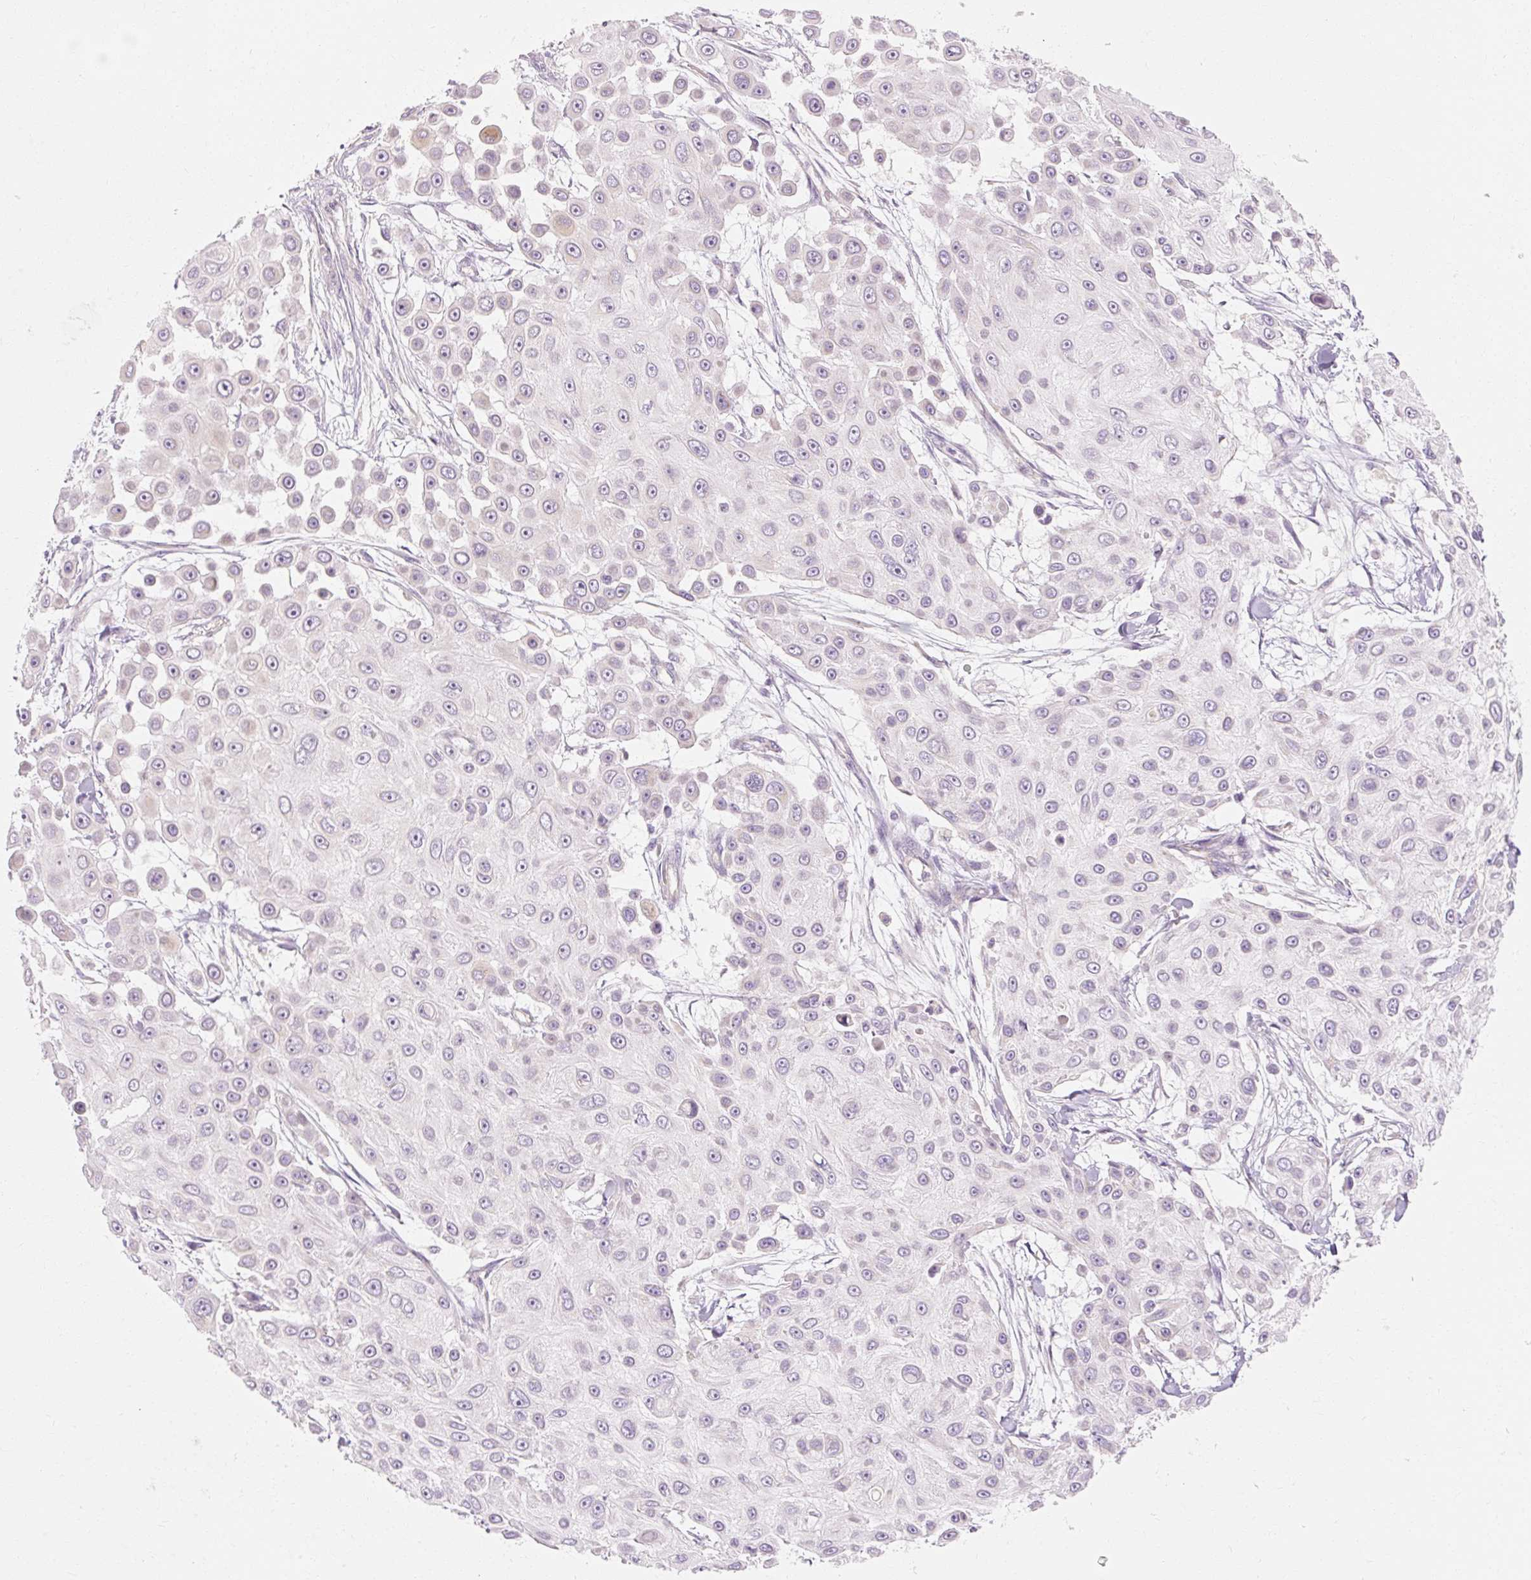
{"staining": {"intensity": "negative", "quantity": "none", "location": "none"}, "tissue": "skin cancer", "cell_type": "Tumor cells", "image_type": "cancer", "snomed": [{"axis": "morphology", "description": "Squamous cell carcinoma, NOS"}, {"axis": "topography", "description": "Skin"}], "caption": "Human skin cancer stained for a protein using IHC reveals no positivity in tumor cells.", "gene": "MYO1D", "patient": {"sex": "male", "age": 67}}